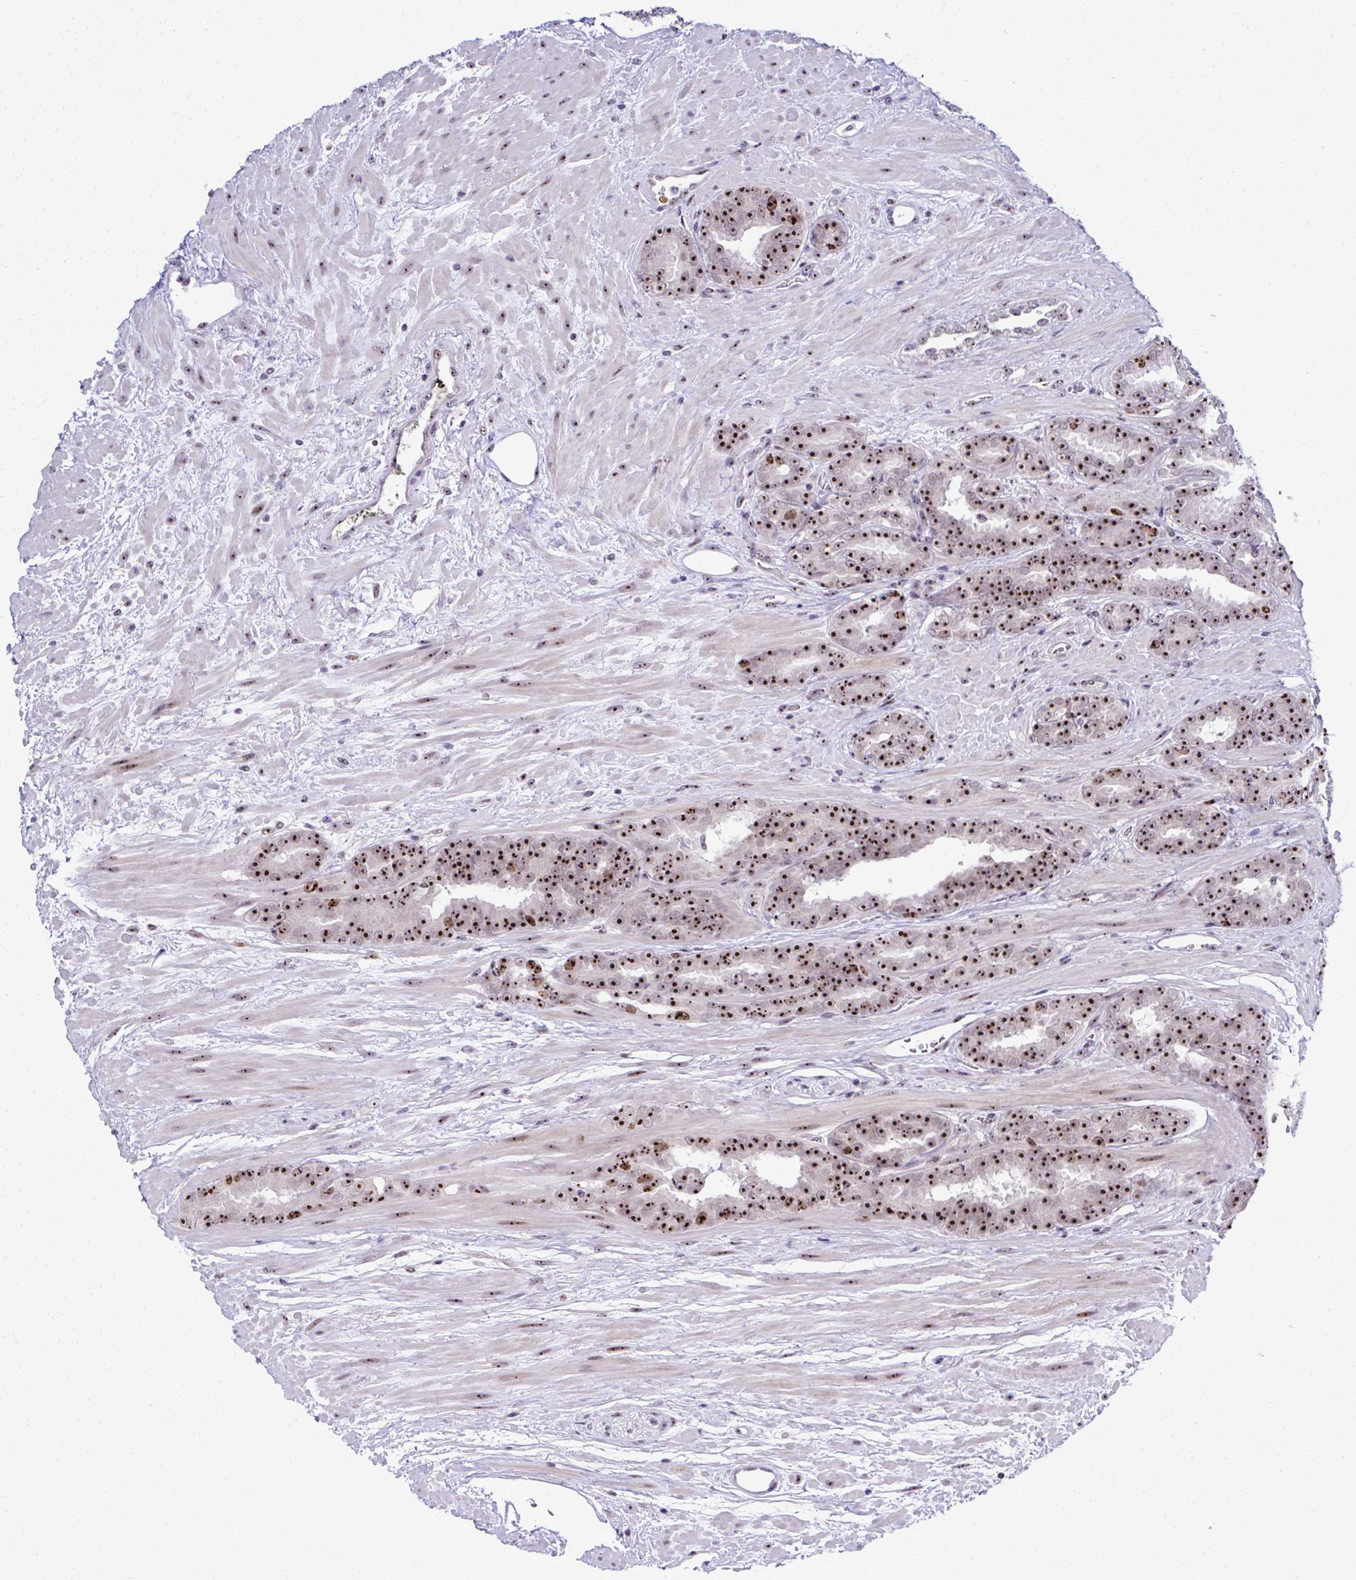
{"staining": {"intensity": "strong", "quantity": ">75%", "location": "nuclear"}, "tissue": "prostate cancer", "cell_type": "Tumor cells", "image_type": "cancer", "snomed": [{"axis": "morphology", "description": "Adenocarcinoma, High grade"}, {"axis": "topography", "description": "Prostate"}], "caption": "Tumor cells reveal high levels of strong nuclear positivity in approximately >75% of cells in human prostate cancer.", "gene": "CEP72", "patient": {"sex": "male", "age": 72}}